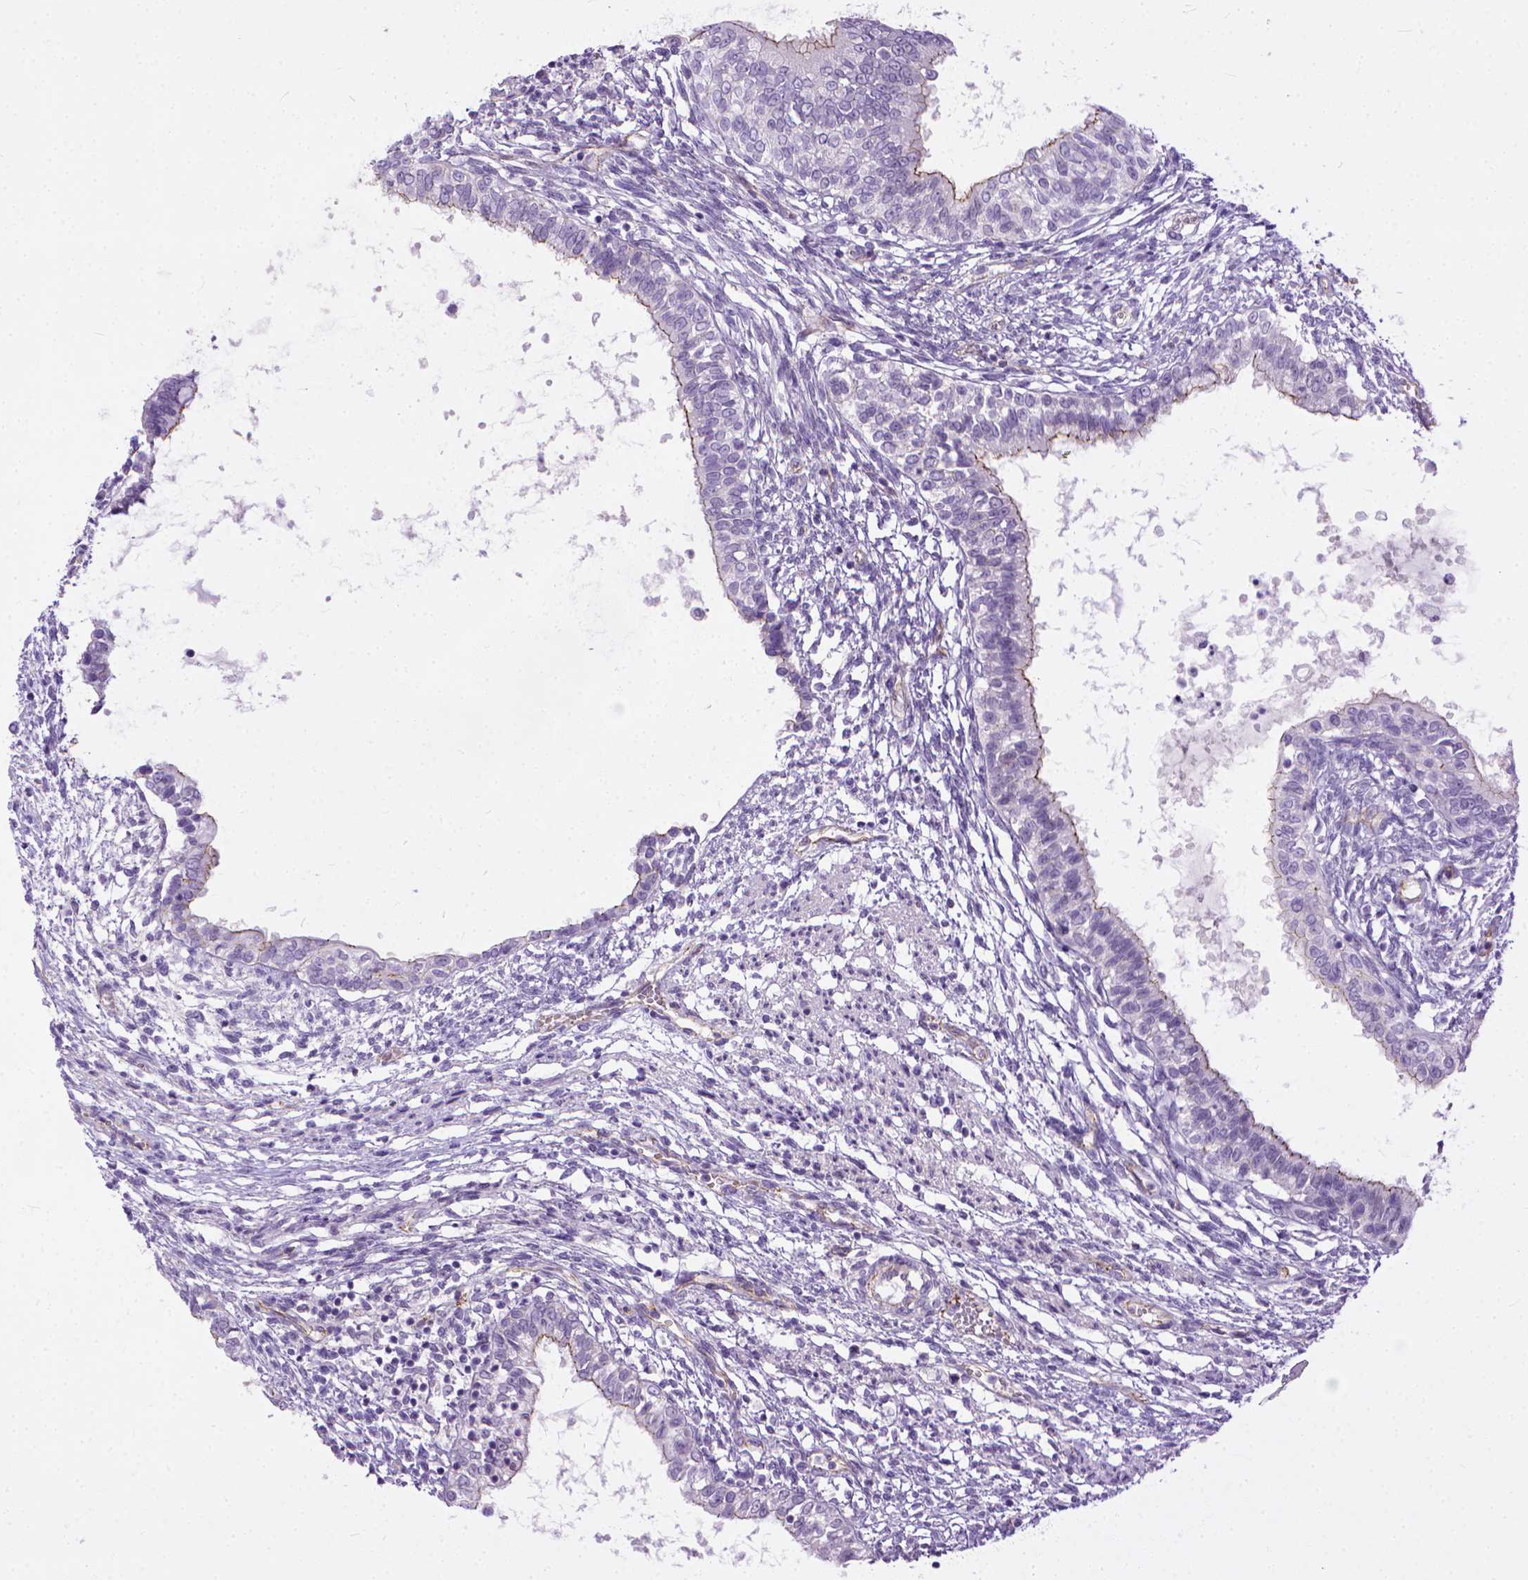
{"staining": {"intensity": "moderate", "quantity": "25%-75%", "location": "cytoplasmic/membranous"}, "tissue": "testis cancer", "cell_type": "Tumor cells", "image_type": "cancer", "snomed": [{"axis": "morphology", "description": "Carcinoma, Embryonal, NOS"}, {"axis": "topography", "description": "Testis"}], "caption": "Approximately 25%-75% of tumor cells in human testis cancer (embryonal carcinoma) display moderate cytoplasmic/membranous protein positivity as visualized by brown immunohistochemical staining.", "gene": "ADGRF1", "patient": {"sex": "male", "age": 37}}